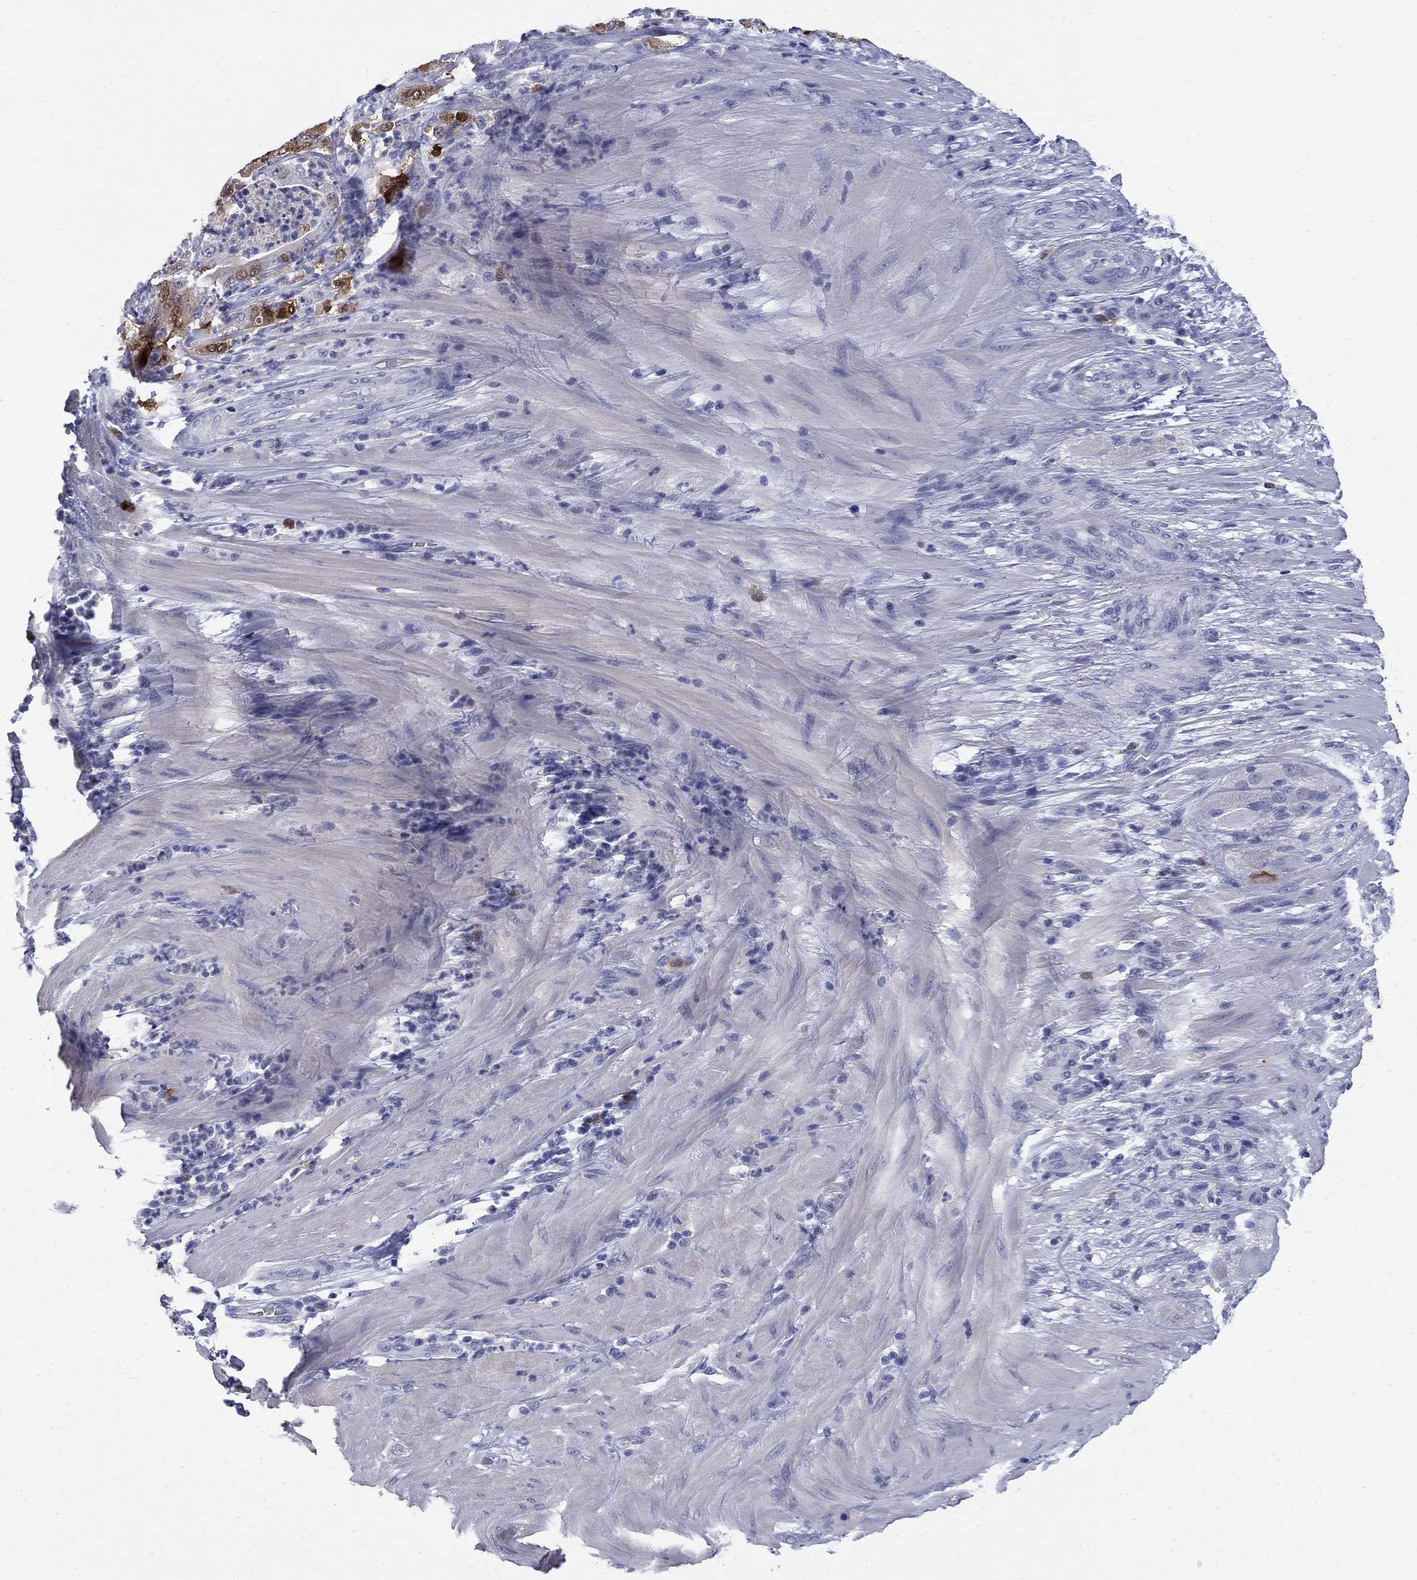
{"staining": {"intensity": "strong", "quantity": "<25%", "location": "cytoplasmic/membranous,nuclear"}, "tissue": "pancreatic cancer", "cell_type": "Tumor cells", "image_type": "cancer", "snomed": [{"axis": "morphology", "description": "Adenocarcinoma, NOS"}, {"axis": "topography", "description": "Pancreas"}], "caption": "Immunohistochemistry (IHC) image of neoplastic tissue: human pancreatic cancer (adenocarcinoma) stained using immunohistochemistry reveals medium levels of strong protein expression localized specifically in the cytoplasmic/membranous and nuclear of tumor cells, appearing as a cytoplasmic/membranous and nuclear brown color.", "gene": "SERPINB2", "patient": {"sex": "male", "age": 71}}